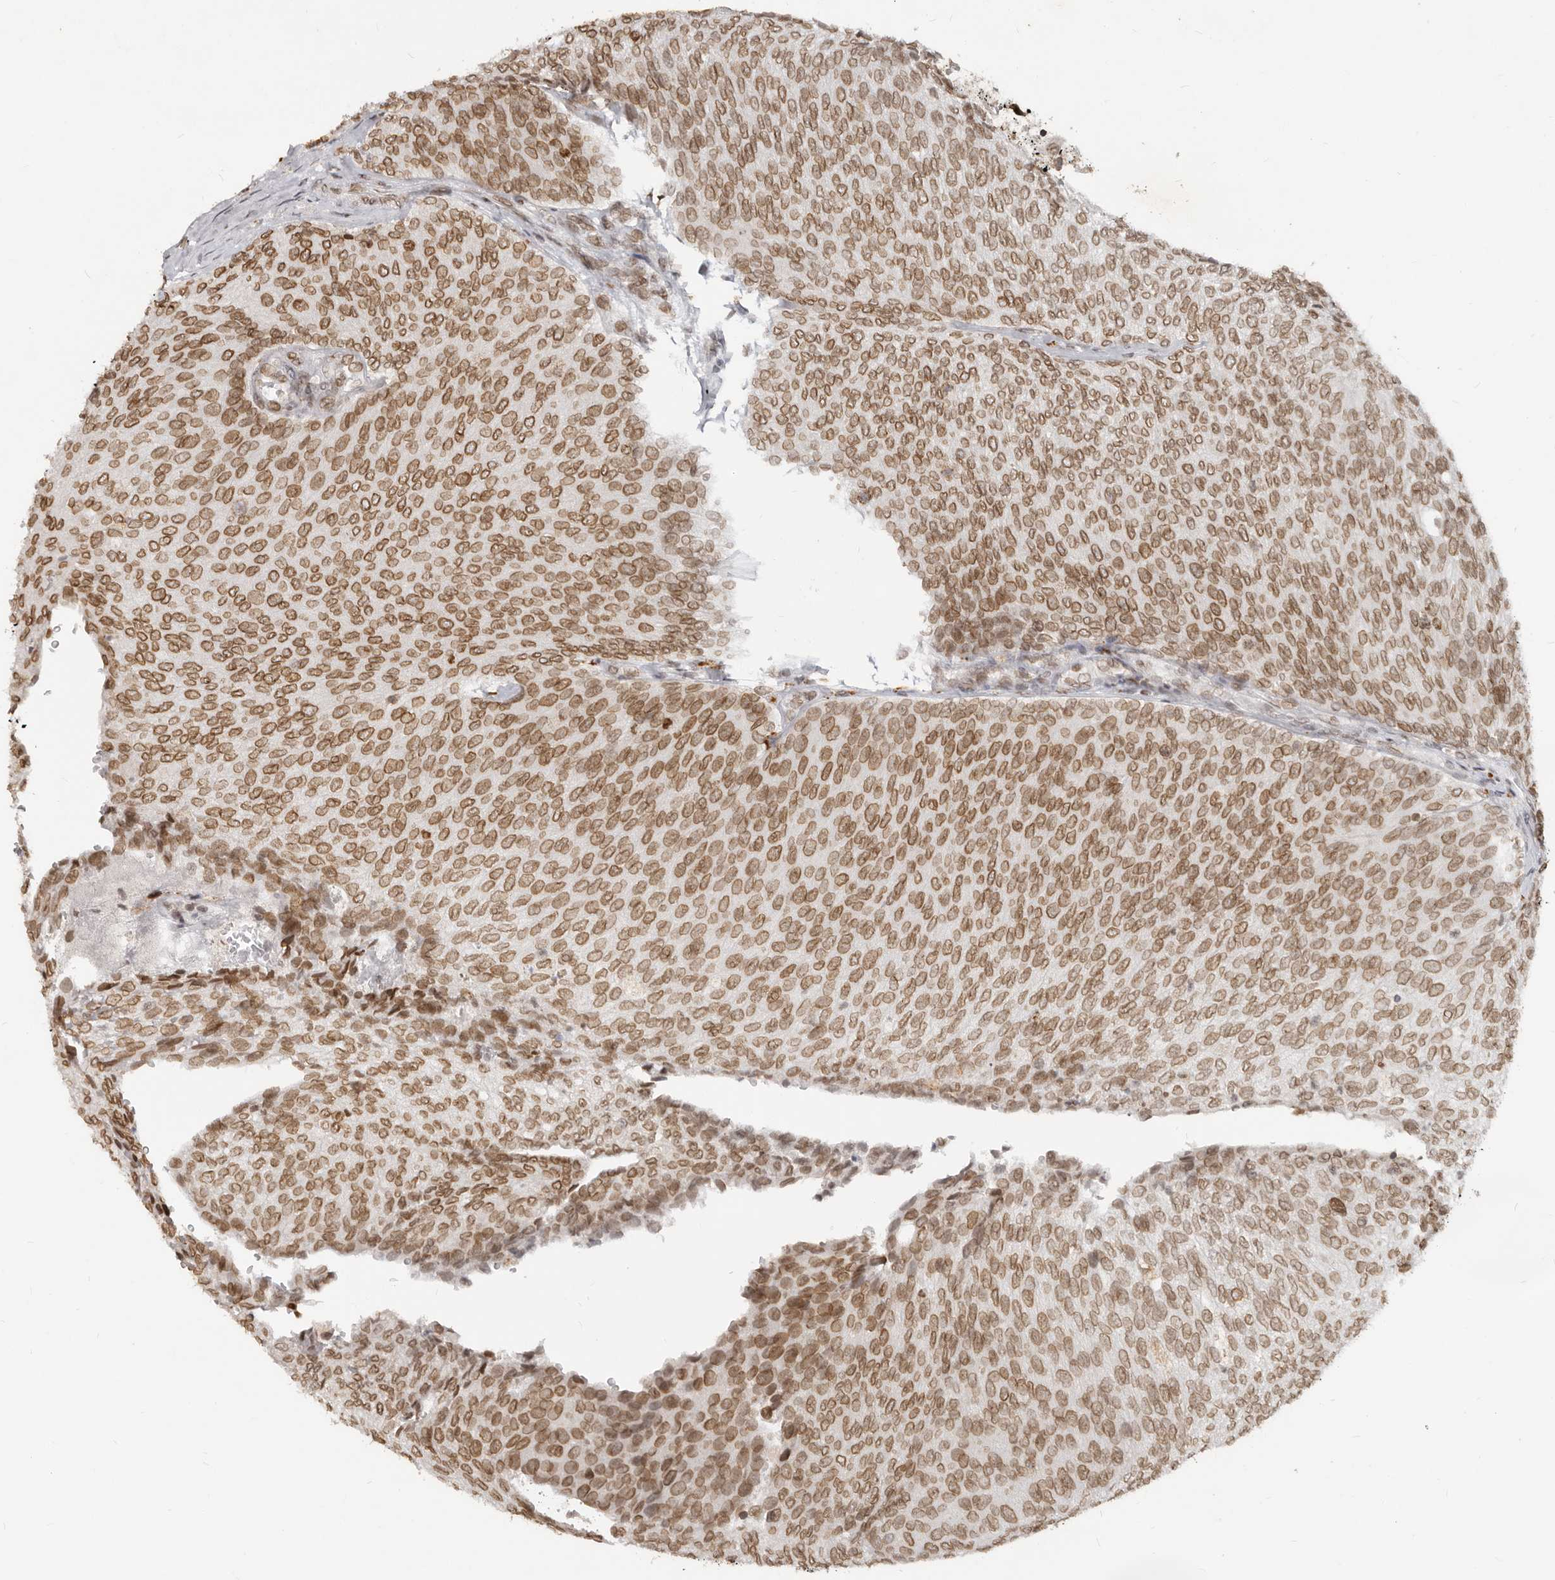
{"staining": {"intensity": "moderate", "quantity": ">75%", "location": "nuclear"}, "tissue": "urothelial cancer", "cell_type": "Tumor cells", "image_type": "cancer", "snomed": [{"axis": "morphology", "description": "Urothelial carcinoma, Low grade"}, {"axis": "topography", "description": "Urinary bladder"}], "caption": "This is an image of IHC staining of low-grade urothelial carcinoma, which shows moderate expression in the nuclear of tumor cells.", "gene": "NUP153", "patient": {"sex": "female", "age": 79}}